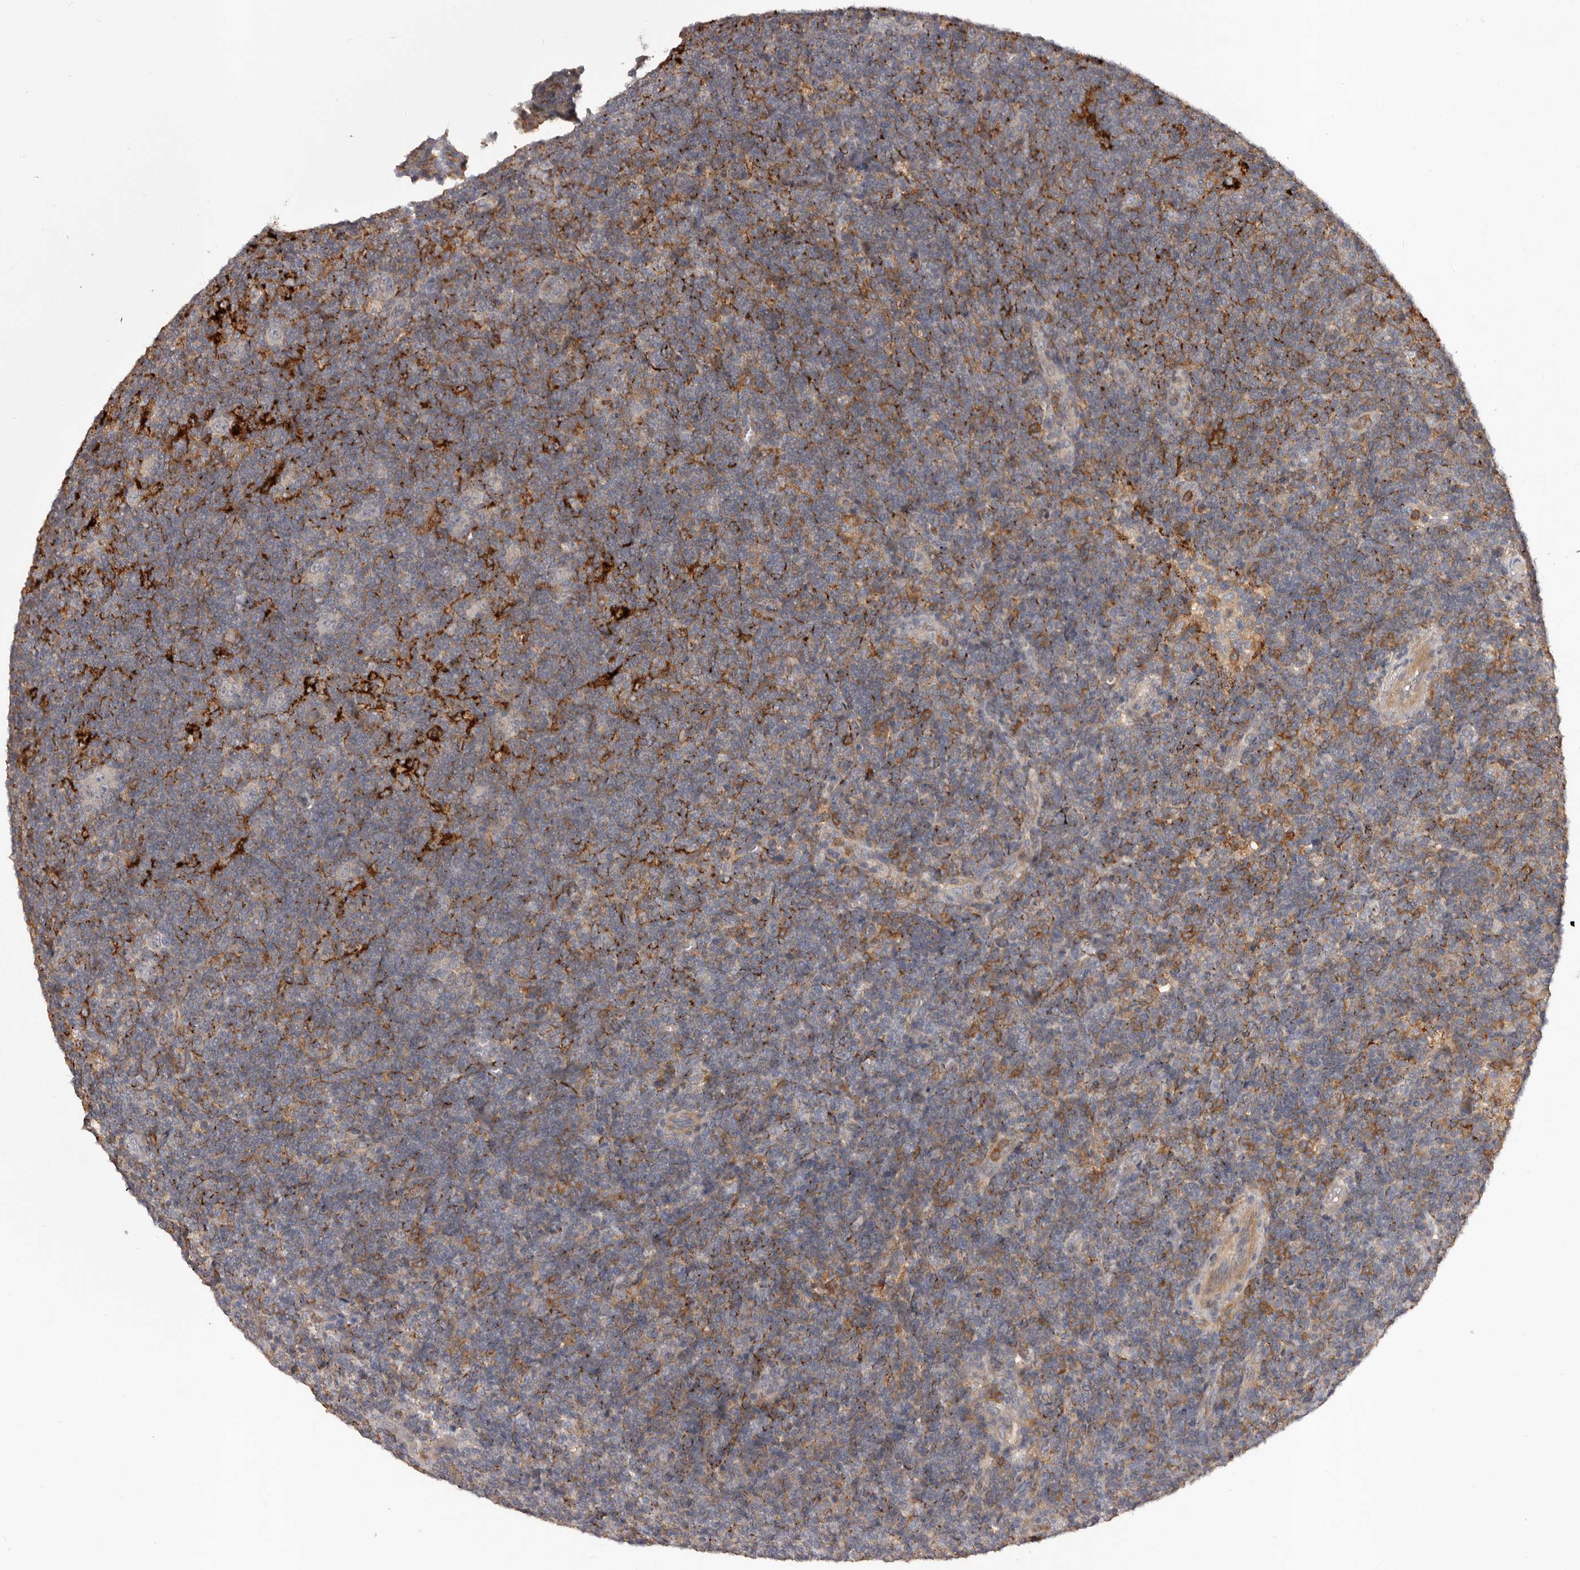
{"staining": {"intensity": "negative", "quantity": "none", "location": "none"}, "tissue": "lymphoma", "cell_type": "Tumor cells", "image_type": "cancer", "snomed": [{"axis": "morphology", "description": "Hodgkin's disease, NOS"}, {"axis": "topography", "description": "Lymph node"}], "caption": "Immunohistochemistry (IHC) of lymphoma exhibits no positivity in tumor cells.", "gene": "GLIPR2", "patient": {"sex": "female", "age": 57}}